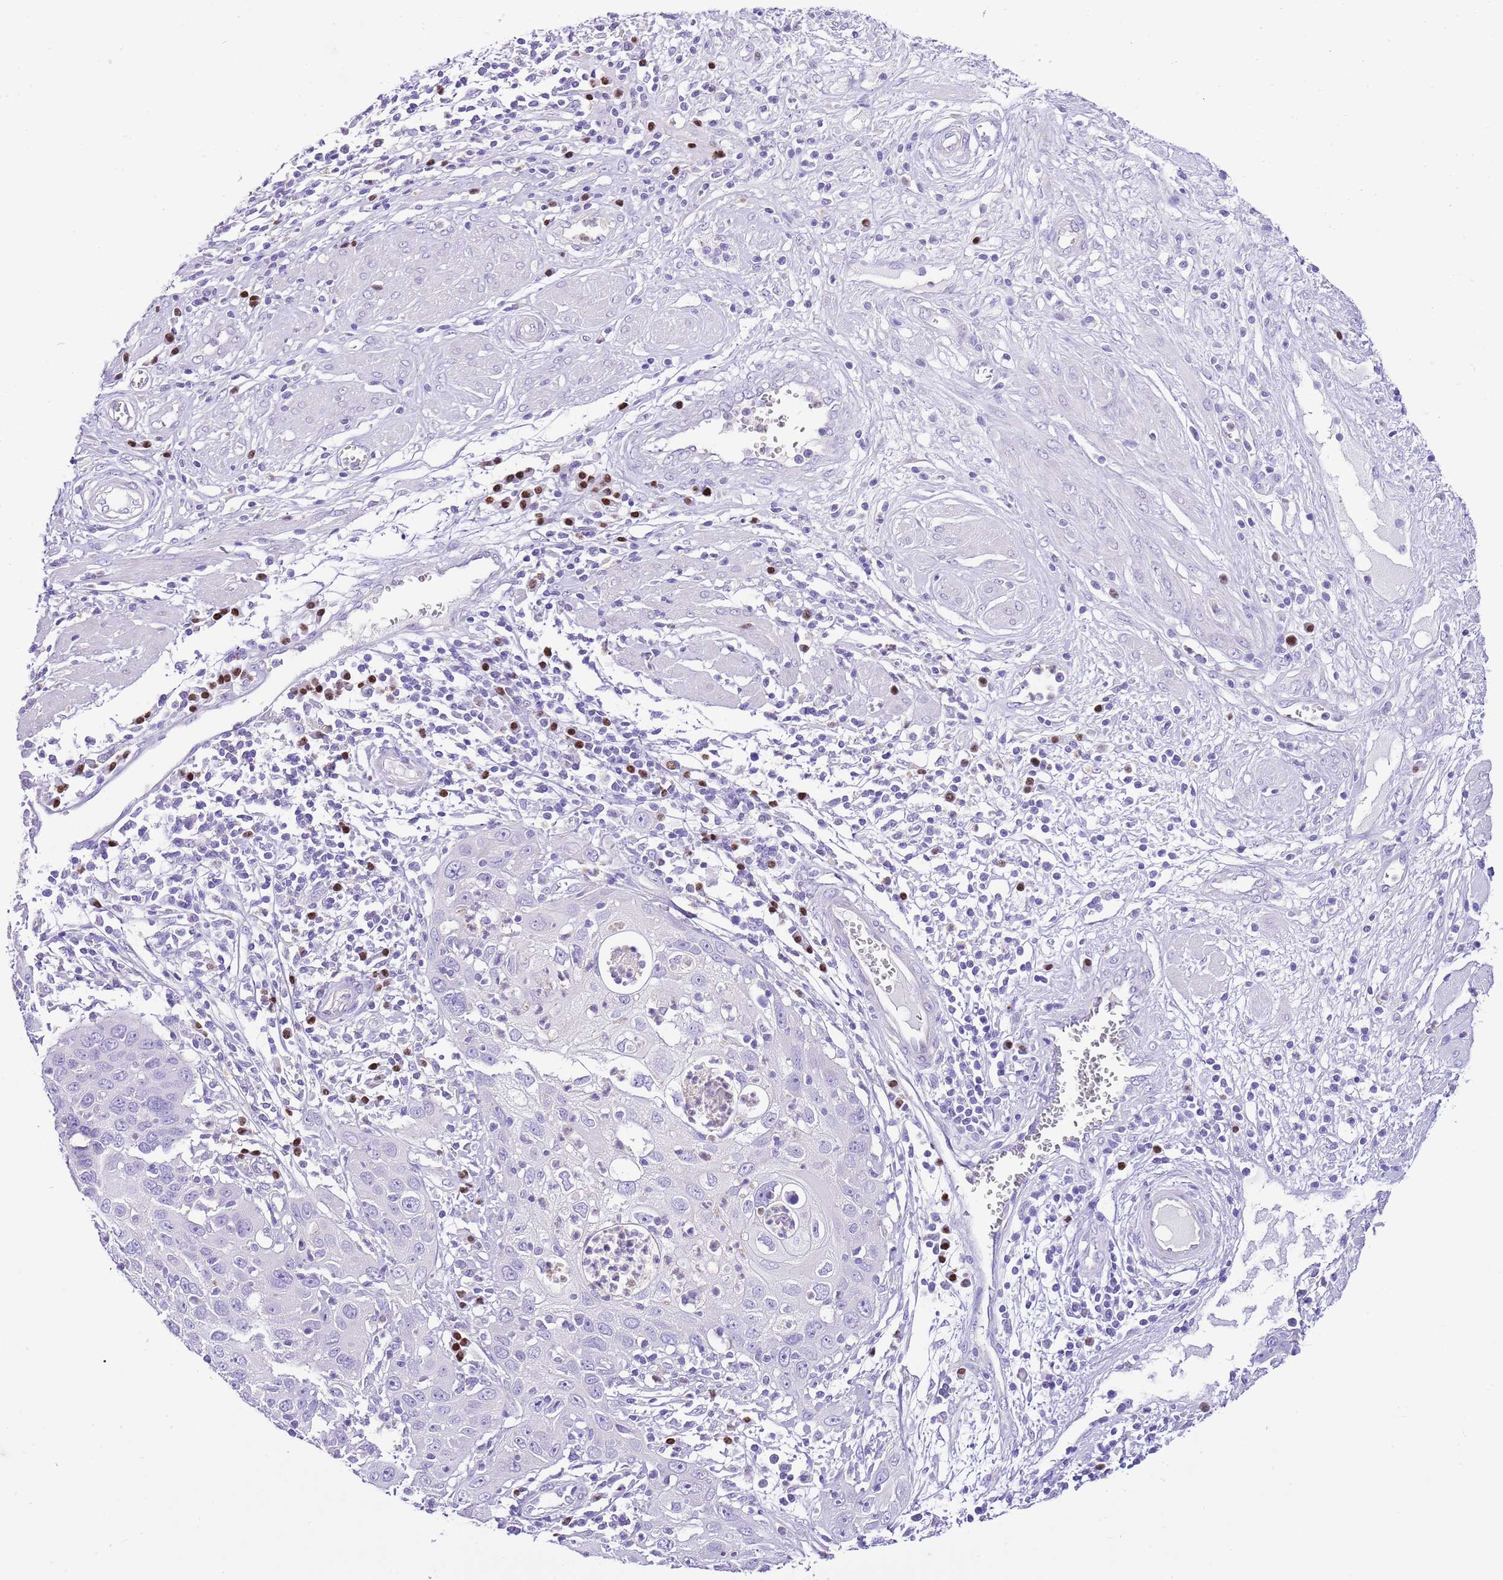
{"staining": {"intensity": "negative", "quantity": "none", "location": "none"}, "tissue": "cervical cancer", "cell_type": "Tumor cells", "image_type": "cancer", "snomed": [{"axis": "morphology", "description": "Squamous cell carcinoma, NOS"}, {"axis": "topography", "description": "Cervix"}], "caption": "DAB immunohistochemical staining of human squamous cell carcinoma (cervical) shows no significant positivity in tumor cells. (Stains: DAB immunohistochemistry with hematoxylin counter stain, Microscopy: brightfield microscopy at high magnification).", "gene": "BHLHA15", "patient": {"sex": "female", "age": 36}}